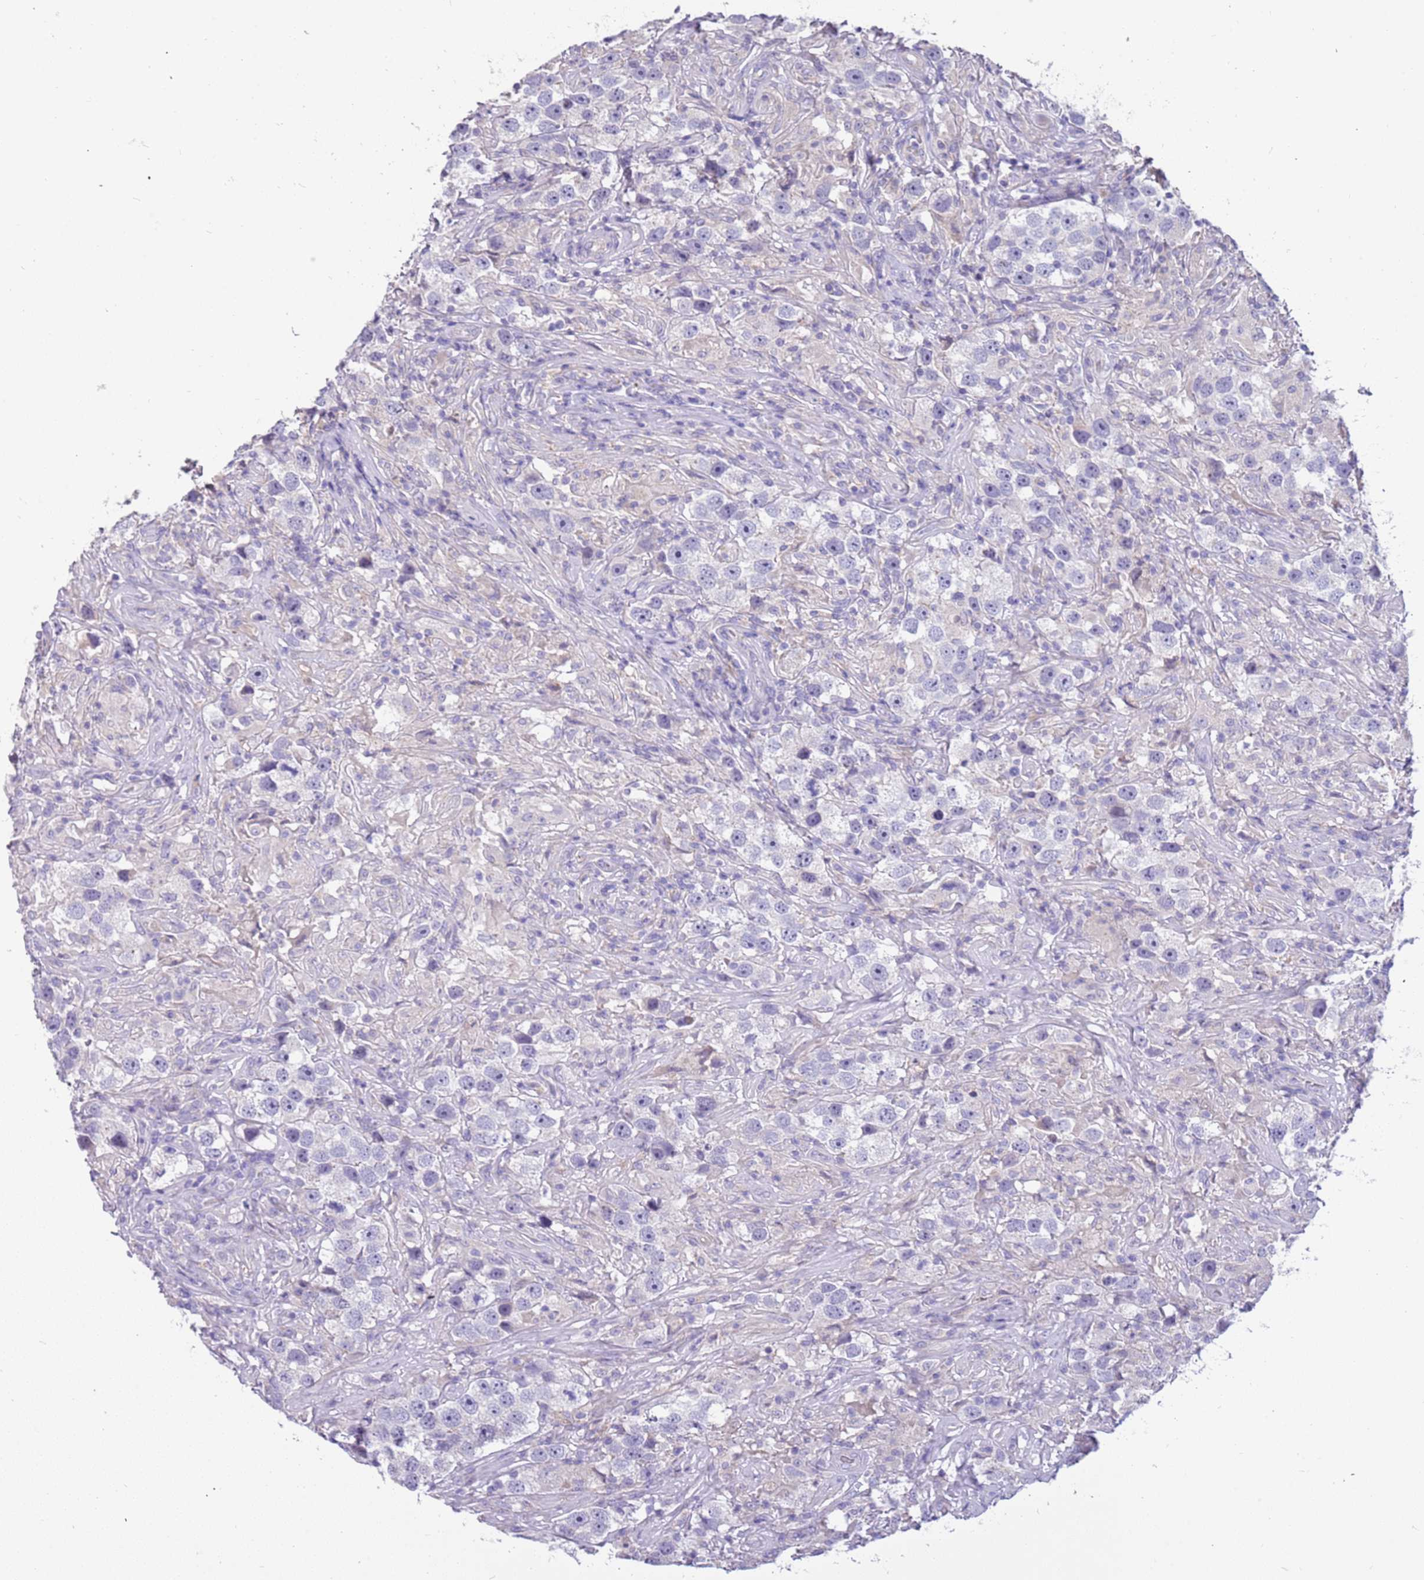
{"staining": {"intensity": "negative", "quantity": "none", "location": "none"}, "tissue": "testis cancer", "cell_type": "Tumor cells", "image_type": "cancer", "snomed": [{"axis": "morphology", "description": "Seminoma, NOS"}, {"axis": "topography", "description": "Testis"}], "caption": "IHC micrograph of neoplastic tissue: human testis cancer stained with DAB (3,3'-diaminobenzidine) shows no significant protein staining in tumor cells.", "gene": "RHCG", "patient": {"sex": "male", "age": 49}}